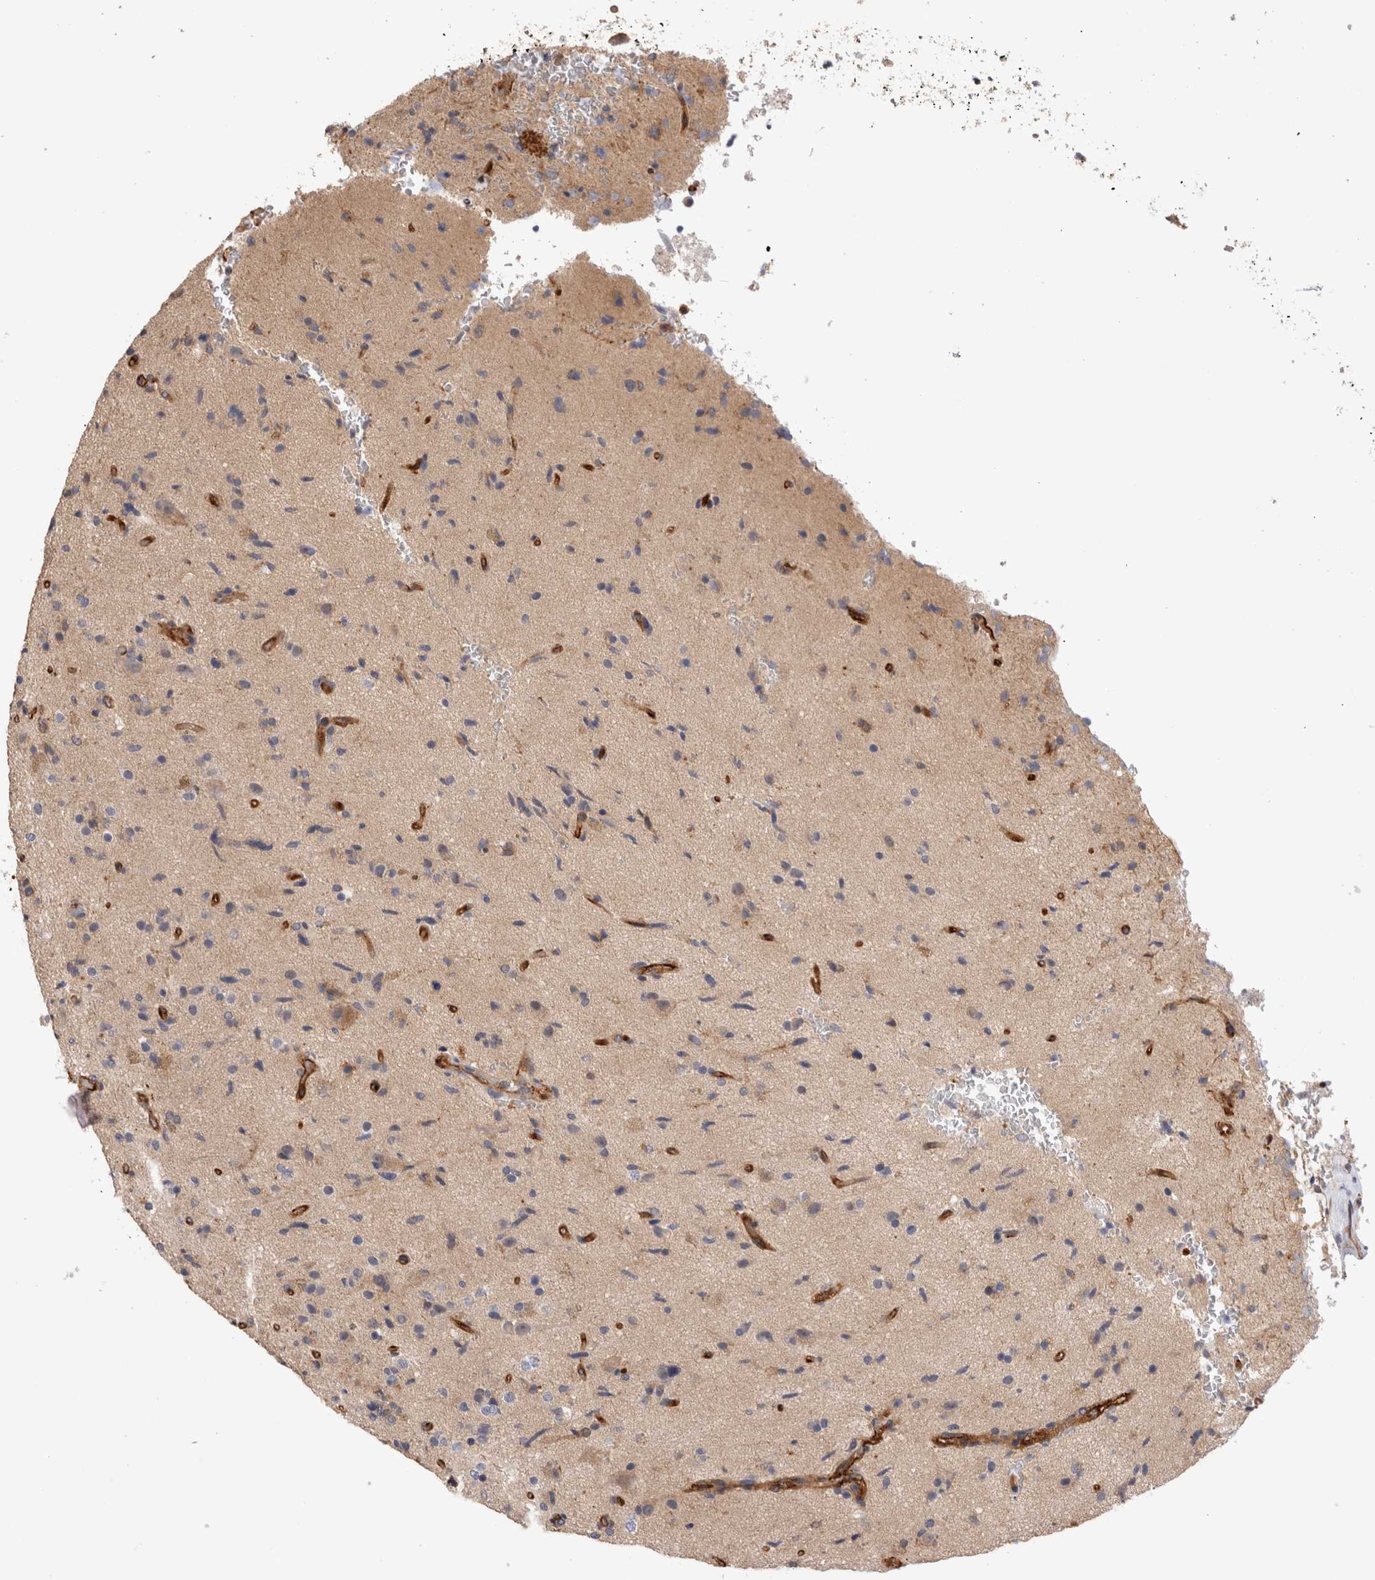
{"staining": {"intensity": "weak", "quantity": "<25%", "location": "cytoplasmic/membranous"}, "tissue": "glioma", "cell_type": "Tumor cells", "image_type": "cancer", "snomed": [{"axis": "morphology", "description": "Glioma, malignant, High grade"}, {"axis": "topography", "description": "Brain"}], "caption": "Immunohistochemistry photomicrograph of human malignant glioma (high-grade) stained for a protein (brown), which demonstrates no expression in tumor cells.", "gene": "BNIP2", "patient": {"sex": "male", "age": 72}}